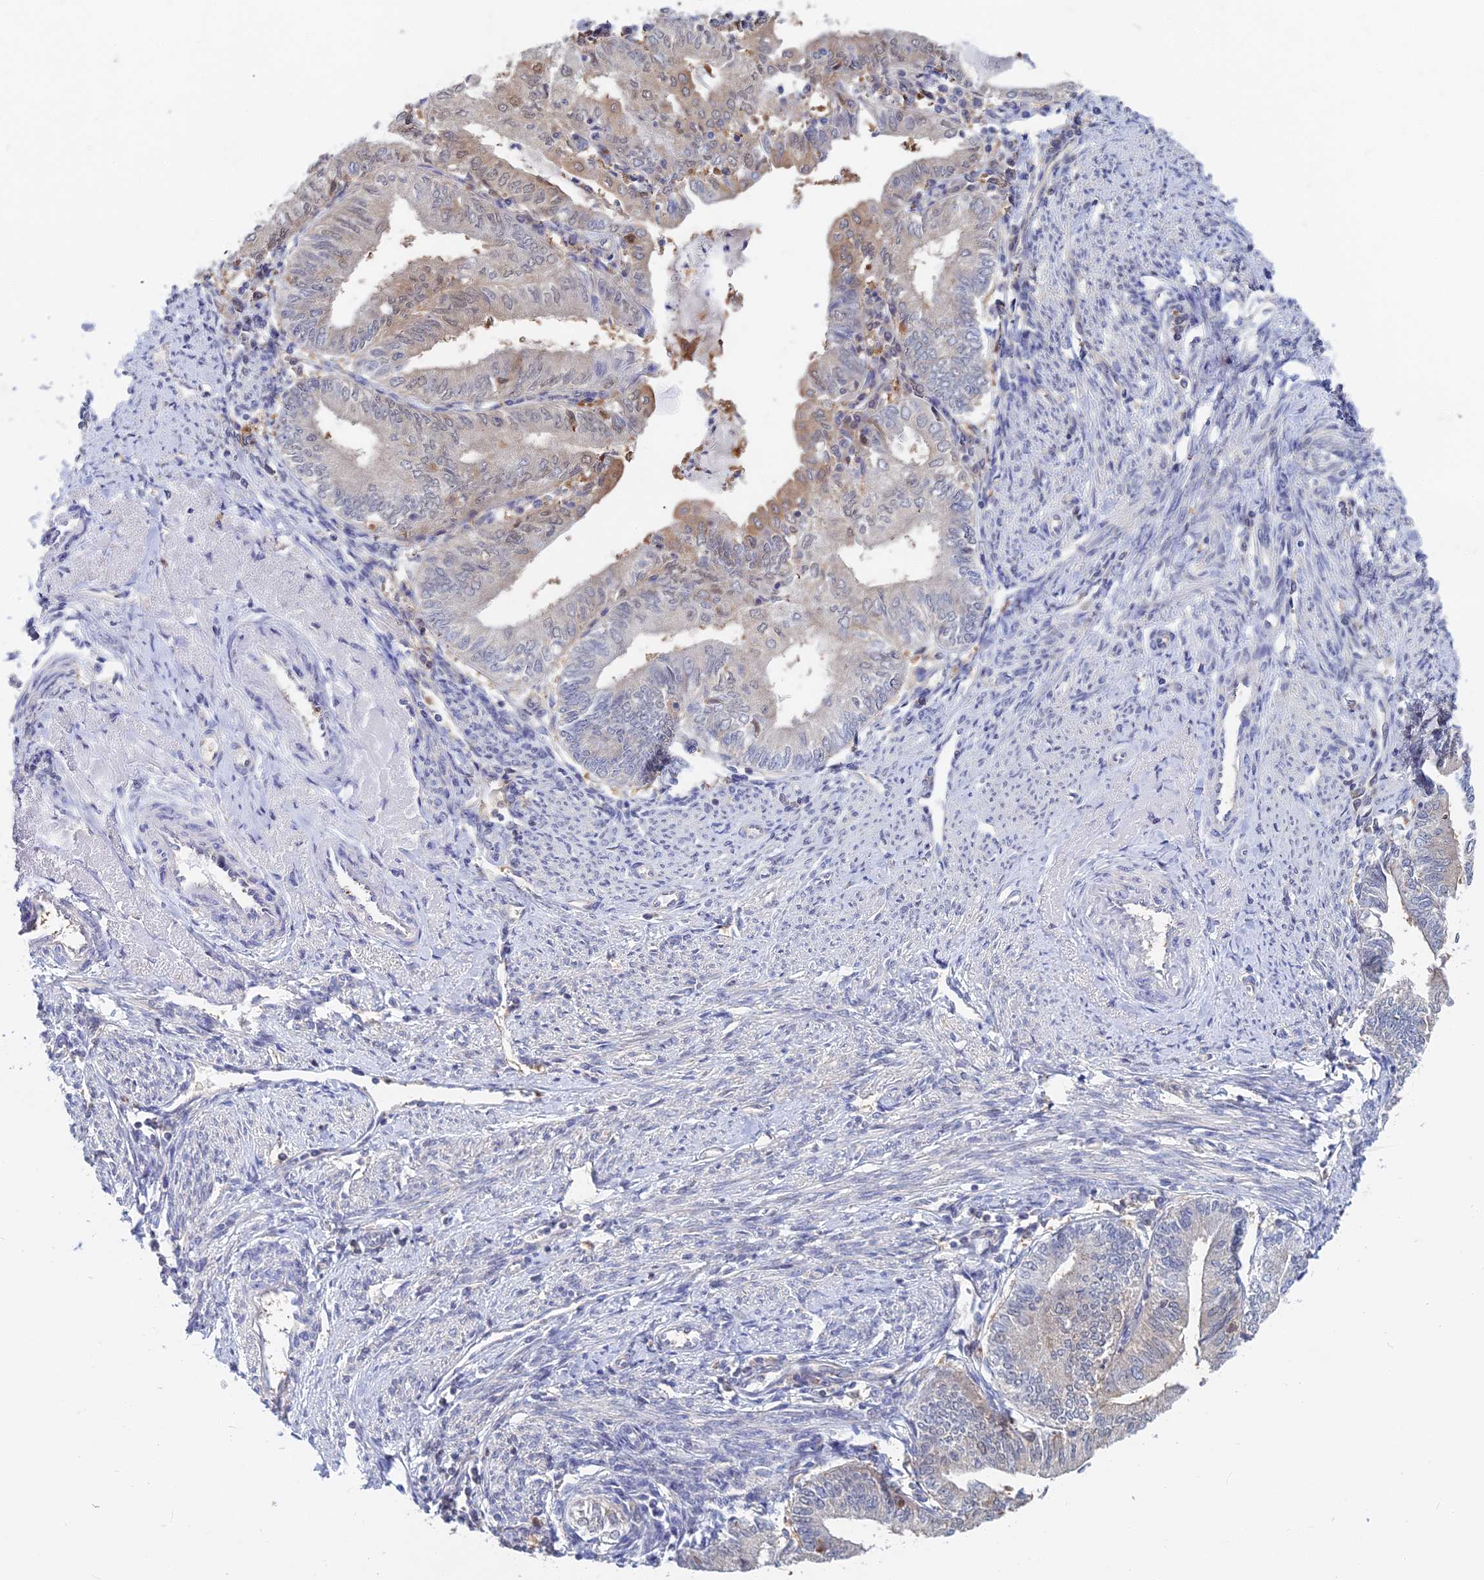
{"staining": {"intensity": "moderate", "quantity": "<25%", "location": "cytoplasmic/membranous"}, "tissue": "endometrial cancer", "cell_type": "Tumor cells", "image_type": "cancer", "snomed": [{"axis": "morphology", "description": "Adenocarcinoma, NOS"}, {"axis": "topography", "description": "Endometrium"}], "caption": "Endometrial cancer (adenocarcinoma) stained with DAB immunohistochemistry demonstrates low levels of moderate cytoplasmic/membranous expression in approximately <25% of tumor cells.", "gene": "B3GALT4", "patient": {"sex": "female", "age": 66}}